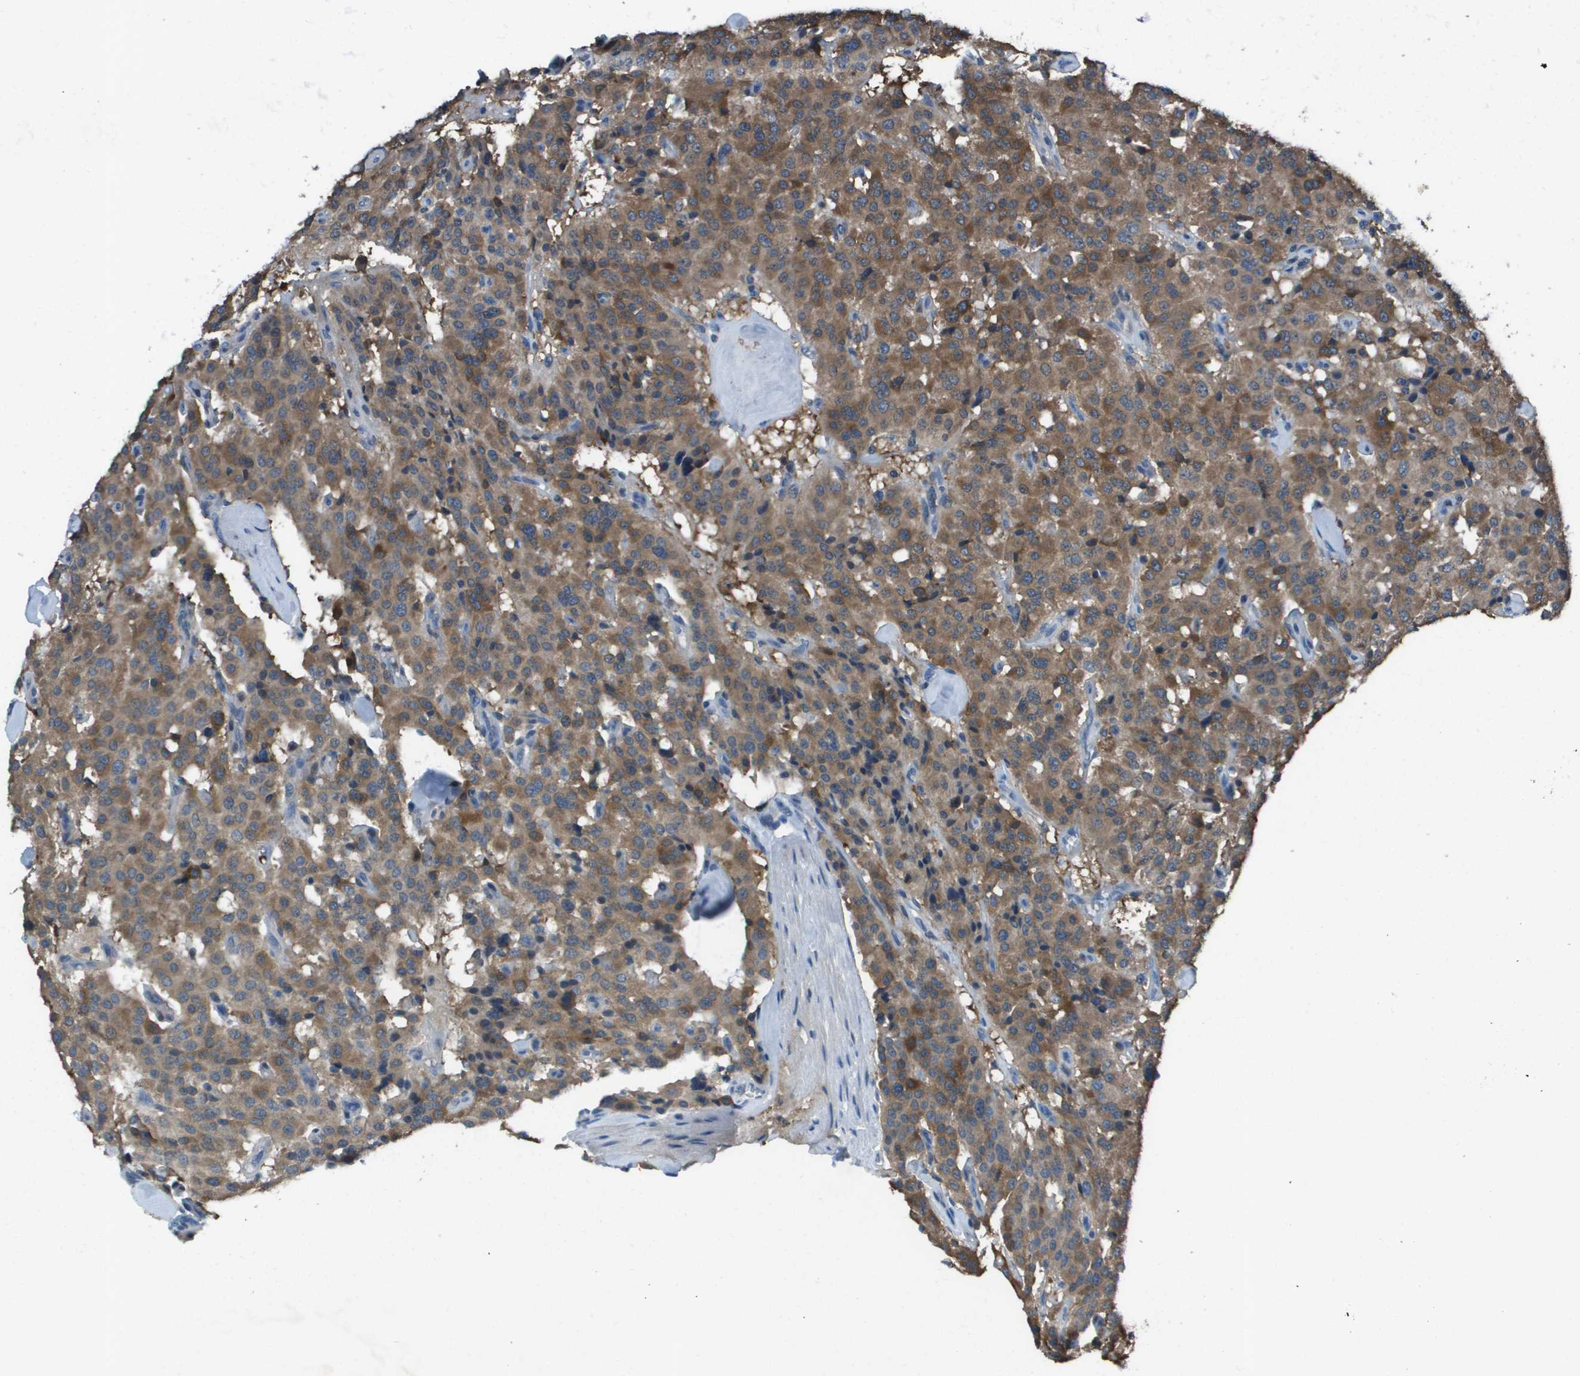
{"staining": {"intensity": "moderate", "quantity": ">75%", "location": "cytoplasmic/membranous"}, "tissue": "carcinoid", "cell_type": "Tumor cells", "image_type": "cancer", "snomed": [{"axis": "morphology", "description": "Carcinoid, malignant, NOS"}, {"axis": "topography", "description": "Lung"}], "caption": "A high-resolution photomicrograph shows immunohistochemistry (IHC) staining of carcinoid, which demonstrates moderate cytoplasmic/membranous expression in about >75% of tumor cells. The protein is stained brown, and the nuclei are stained in blue (DAB (3,3'-diaminobenzidine) IHC with brightfield microscopy, high magnification).", "gene": "CAMK4", "patient": {"sex": "male", "age": 30}}